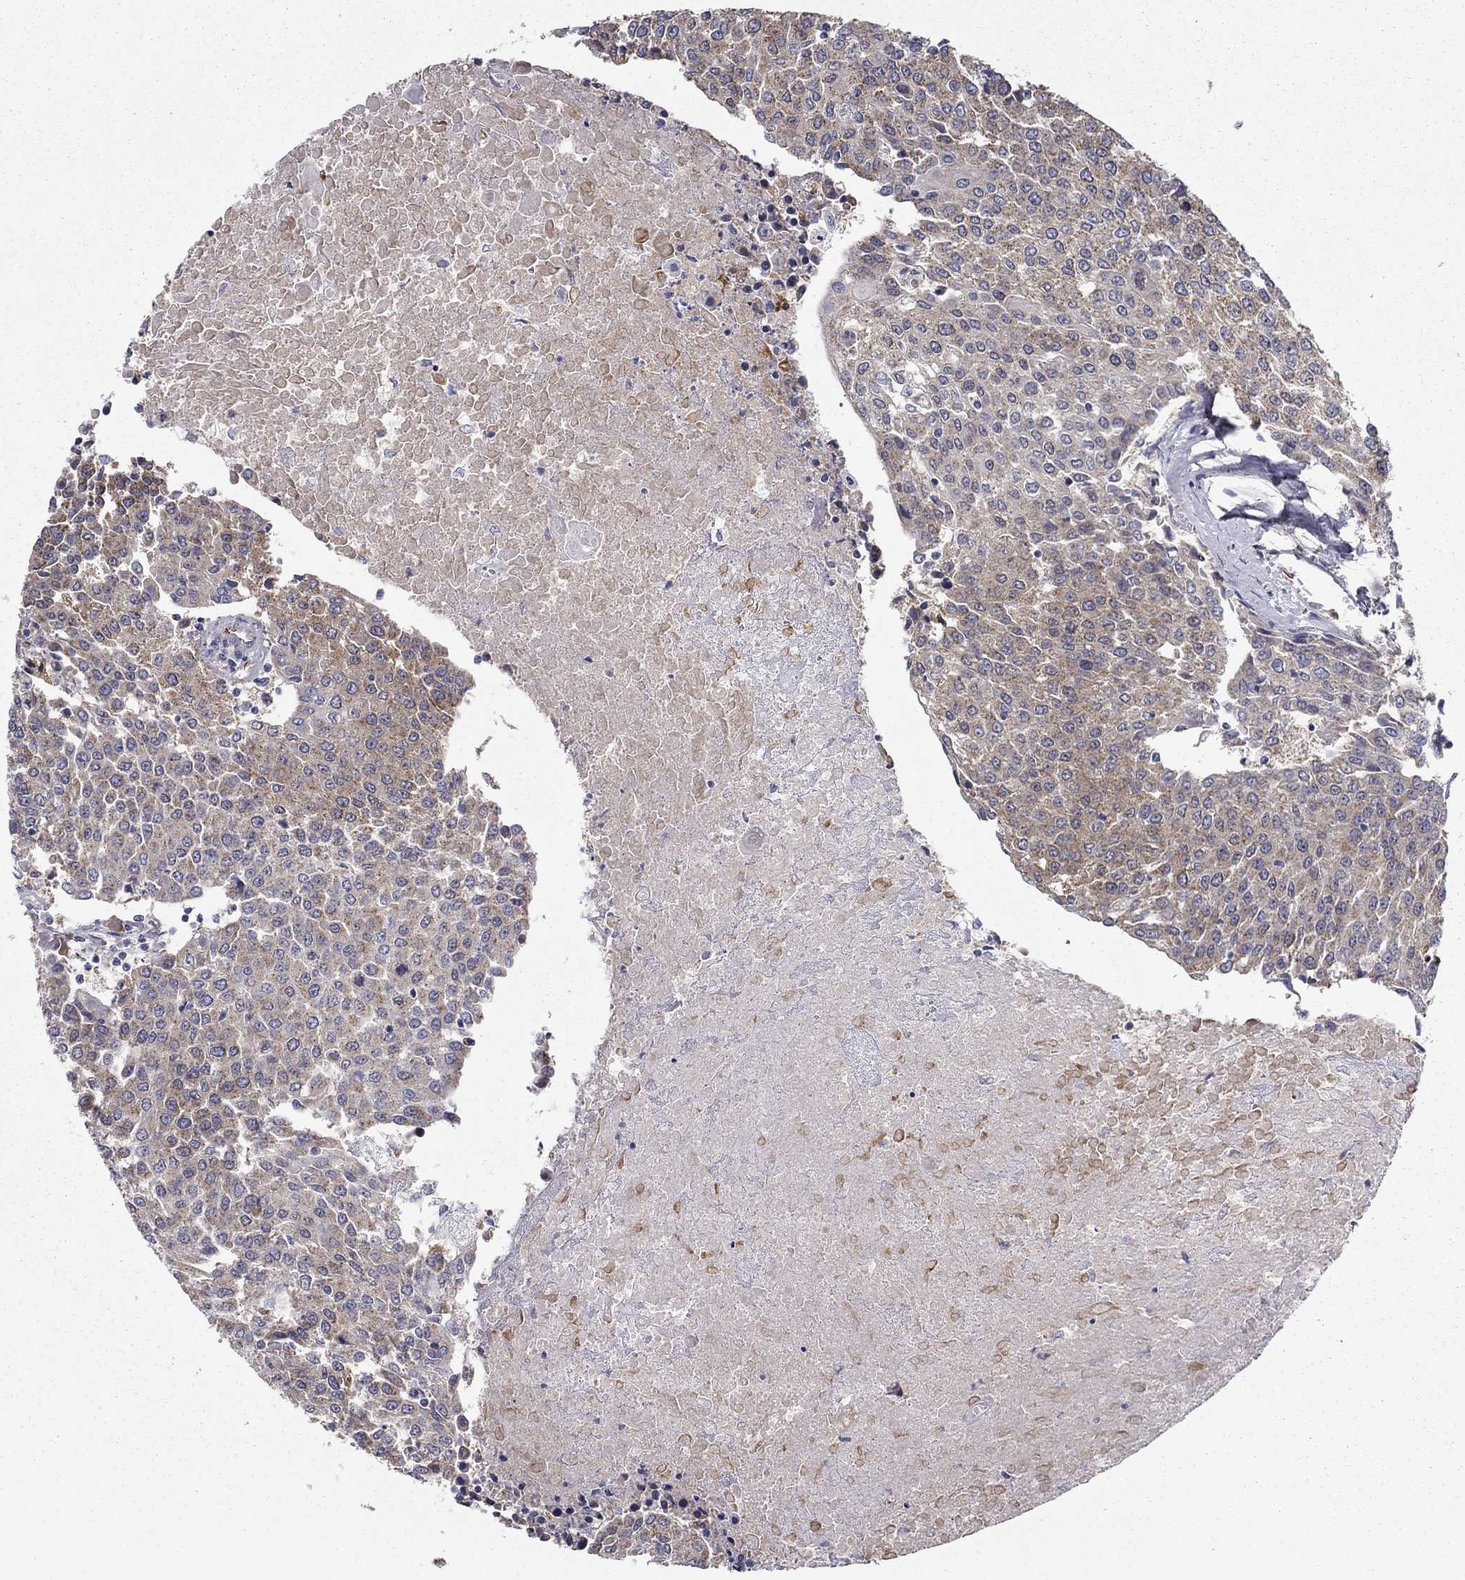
{"staining": {"intensity": "moderate", "quantity": "<25%", "location": "cytoplasmic/membranous"}, "tissue": "urothelial cancer", "cell_type": "Tumor cells", "image_type": "cancer", "snomed": [{"axis": "morphology", "description": "Urothelial carcinoma, High grade"}, {"axis": "topography", "description": "Urinary bladder"}], "caption": "Urothelial carcinoma (high-grade) tissue demonstrates moderate cytoplasmic/membranous staining in approximately <25% of tumor cells", "gene": "LACTB2", "patient": {"sex": "female", "age": 85}}